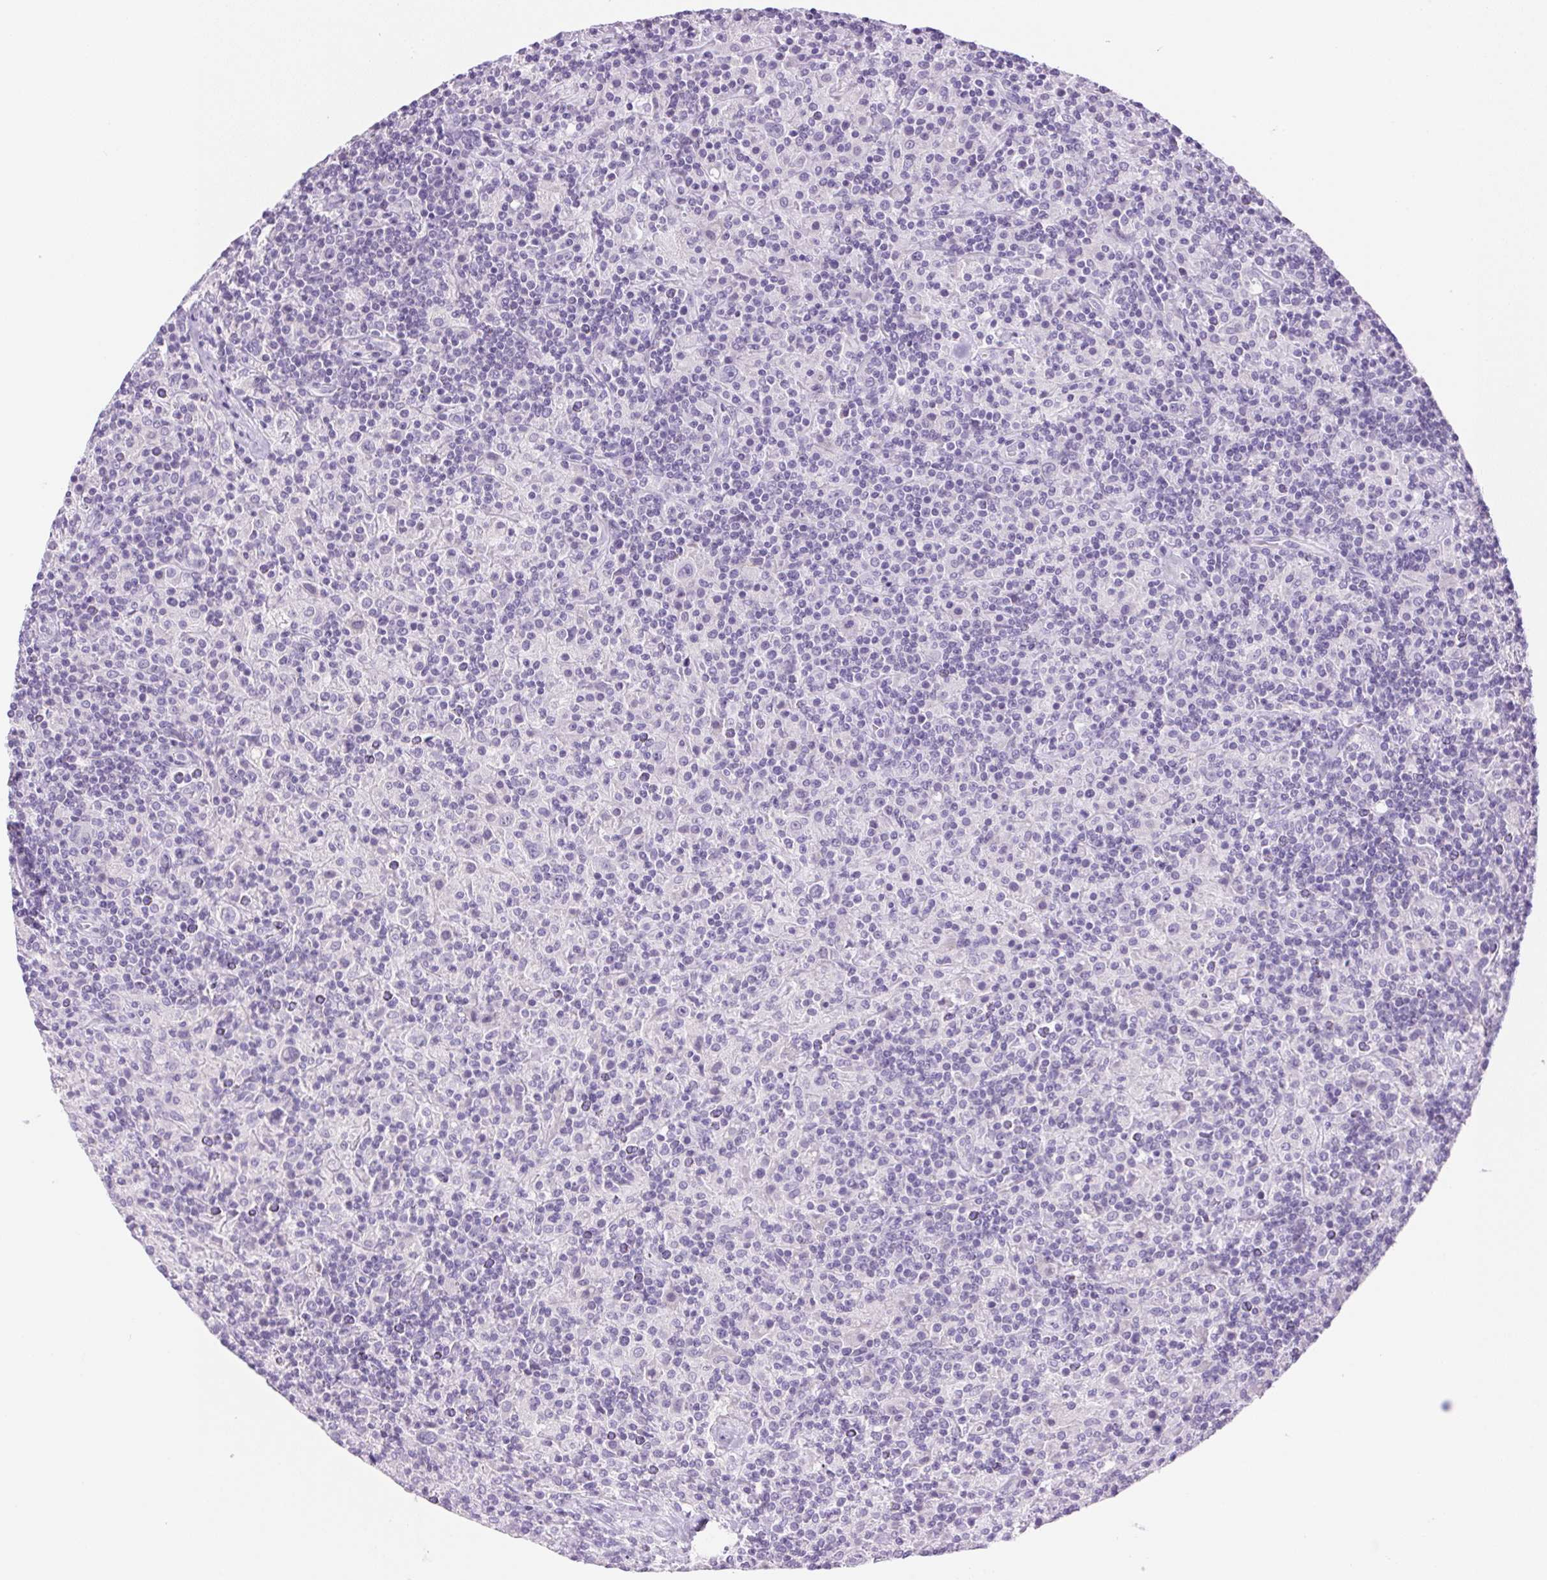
{"staining": {"intensity": "negative", "quantity": "none", "location": "none"}, "tissue": "lymphoma", "cell_type": "Tumor cells", "image_type": "cancer", "snomed": [{"axis": "morphology", "description": "Hodgkin's disease, NOS"}, {"axis": "topography", "description": "Lymph node"}], "caption": "A histopathology image of human Hodgkin's disease is negative for staining in tumor cells.", "gene": "DHCR24", "patient": {"sex": "male", "age": 70}}